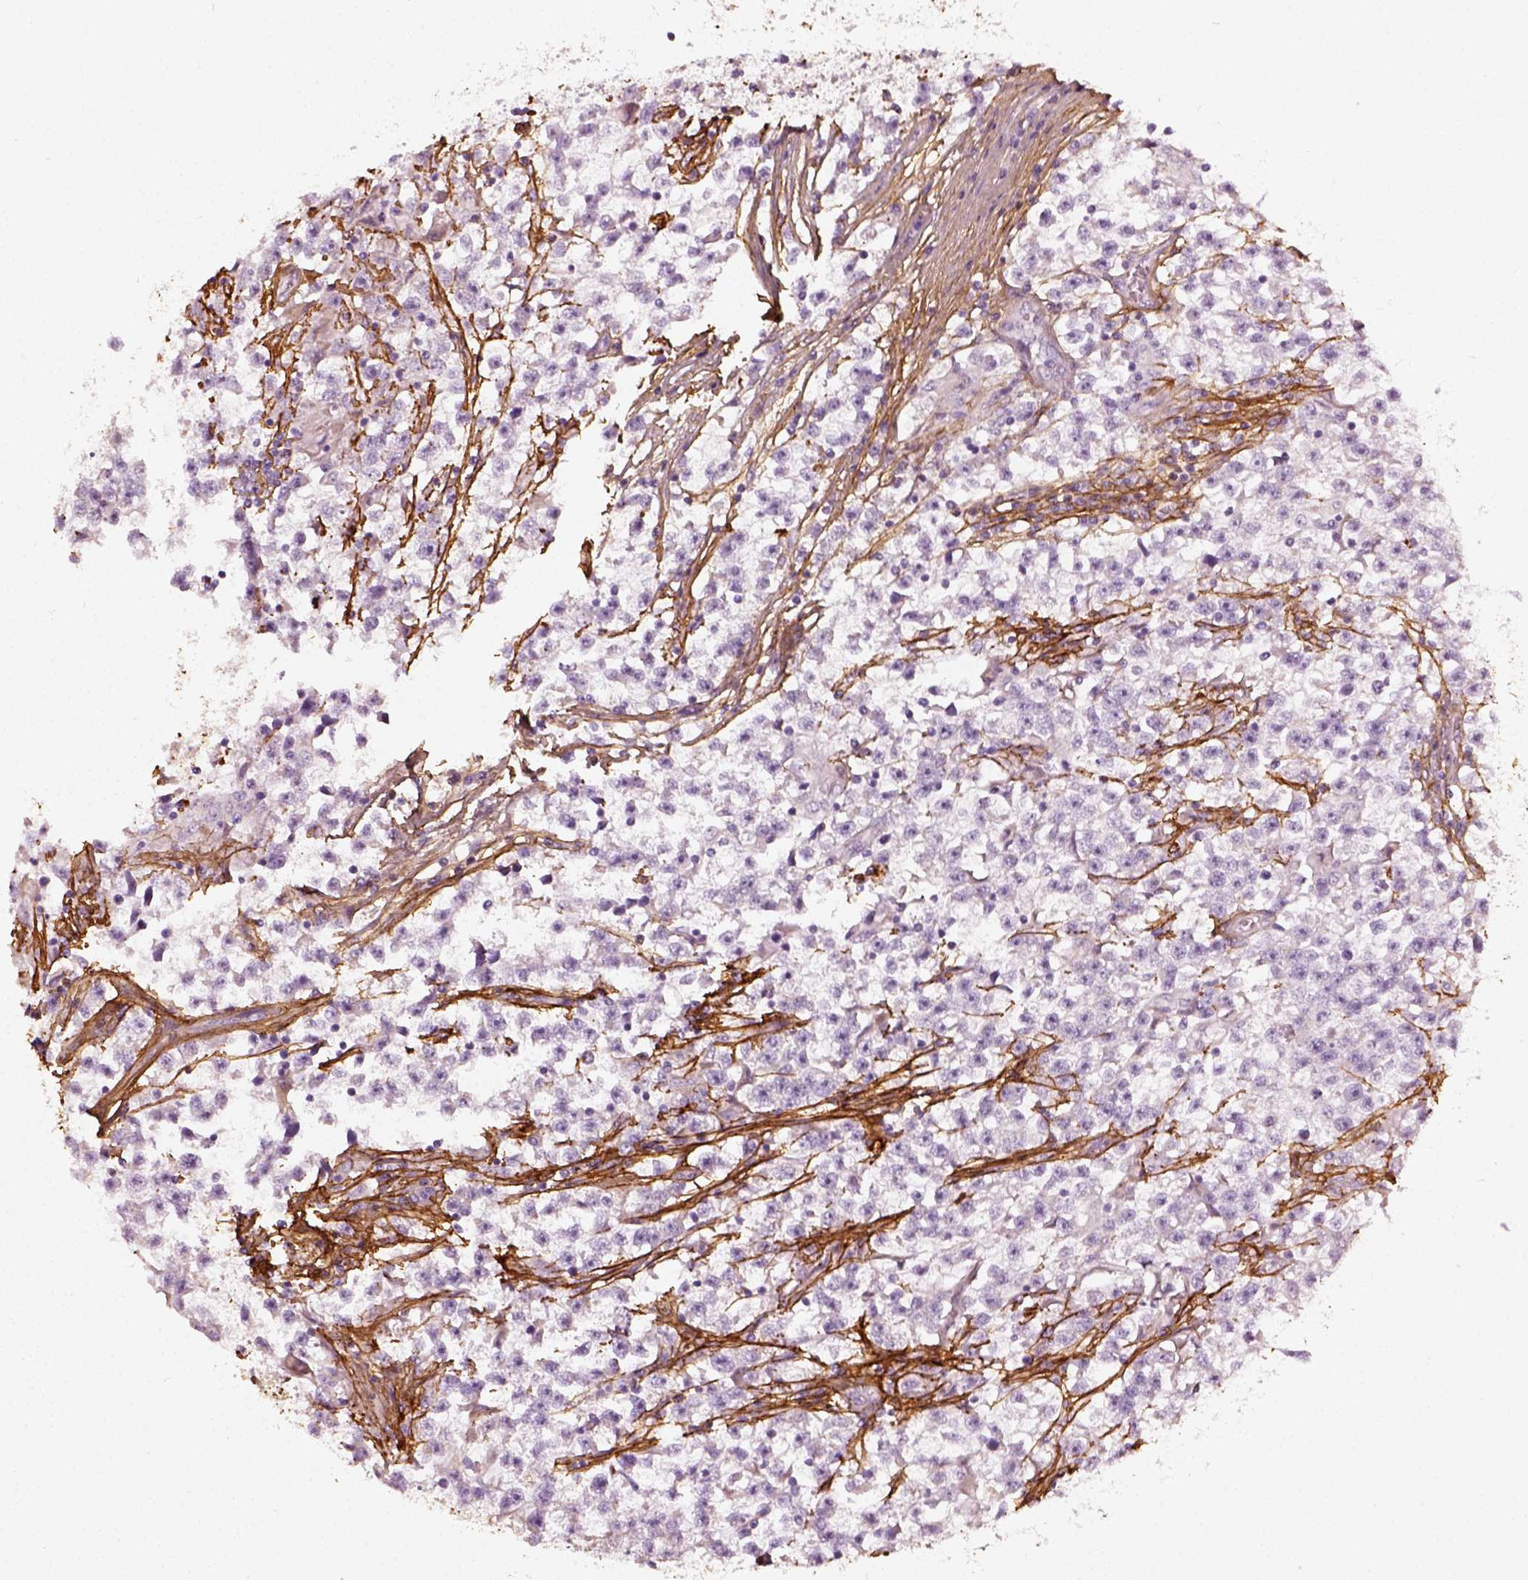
{"staining": {"intensity": "negative", "quantity": "none", "location": "none"}, "tissue": "testis cancer", "cell_type": "Tumor cells", "image_type": "cancer", "snomed": [{"axis": "morphology", "description": "Seminoma, NOS"}, {"axis": "topography", "description": "Testis"}], "caption": "Human testis cancer stained for a protein using immunohistochemistry reveals no staining in tumor cells.", "gene": "COL6A2", "patient": {"sex": "male", "age": 31}}